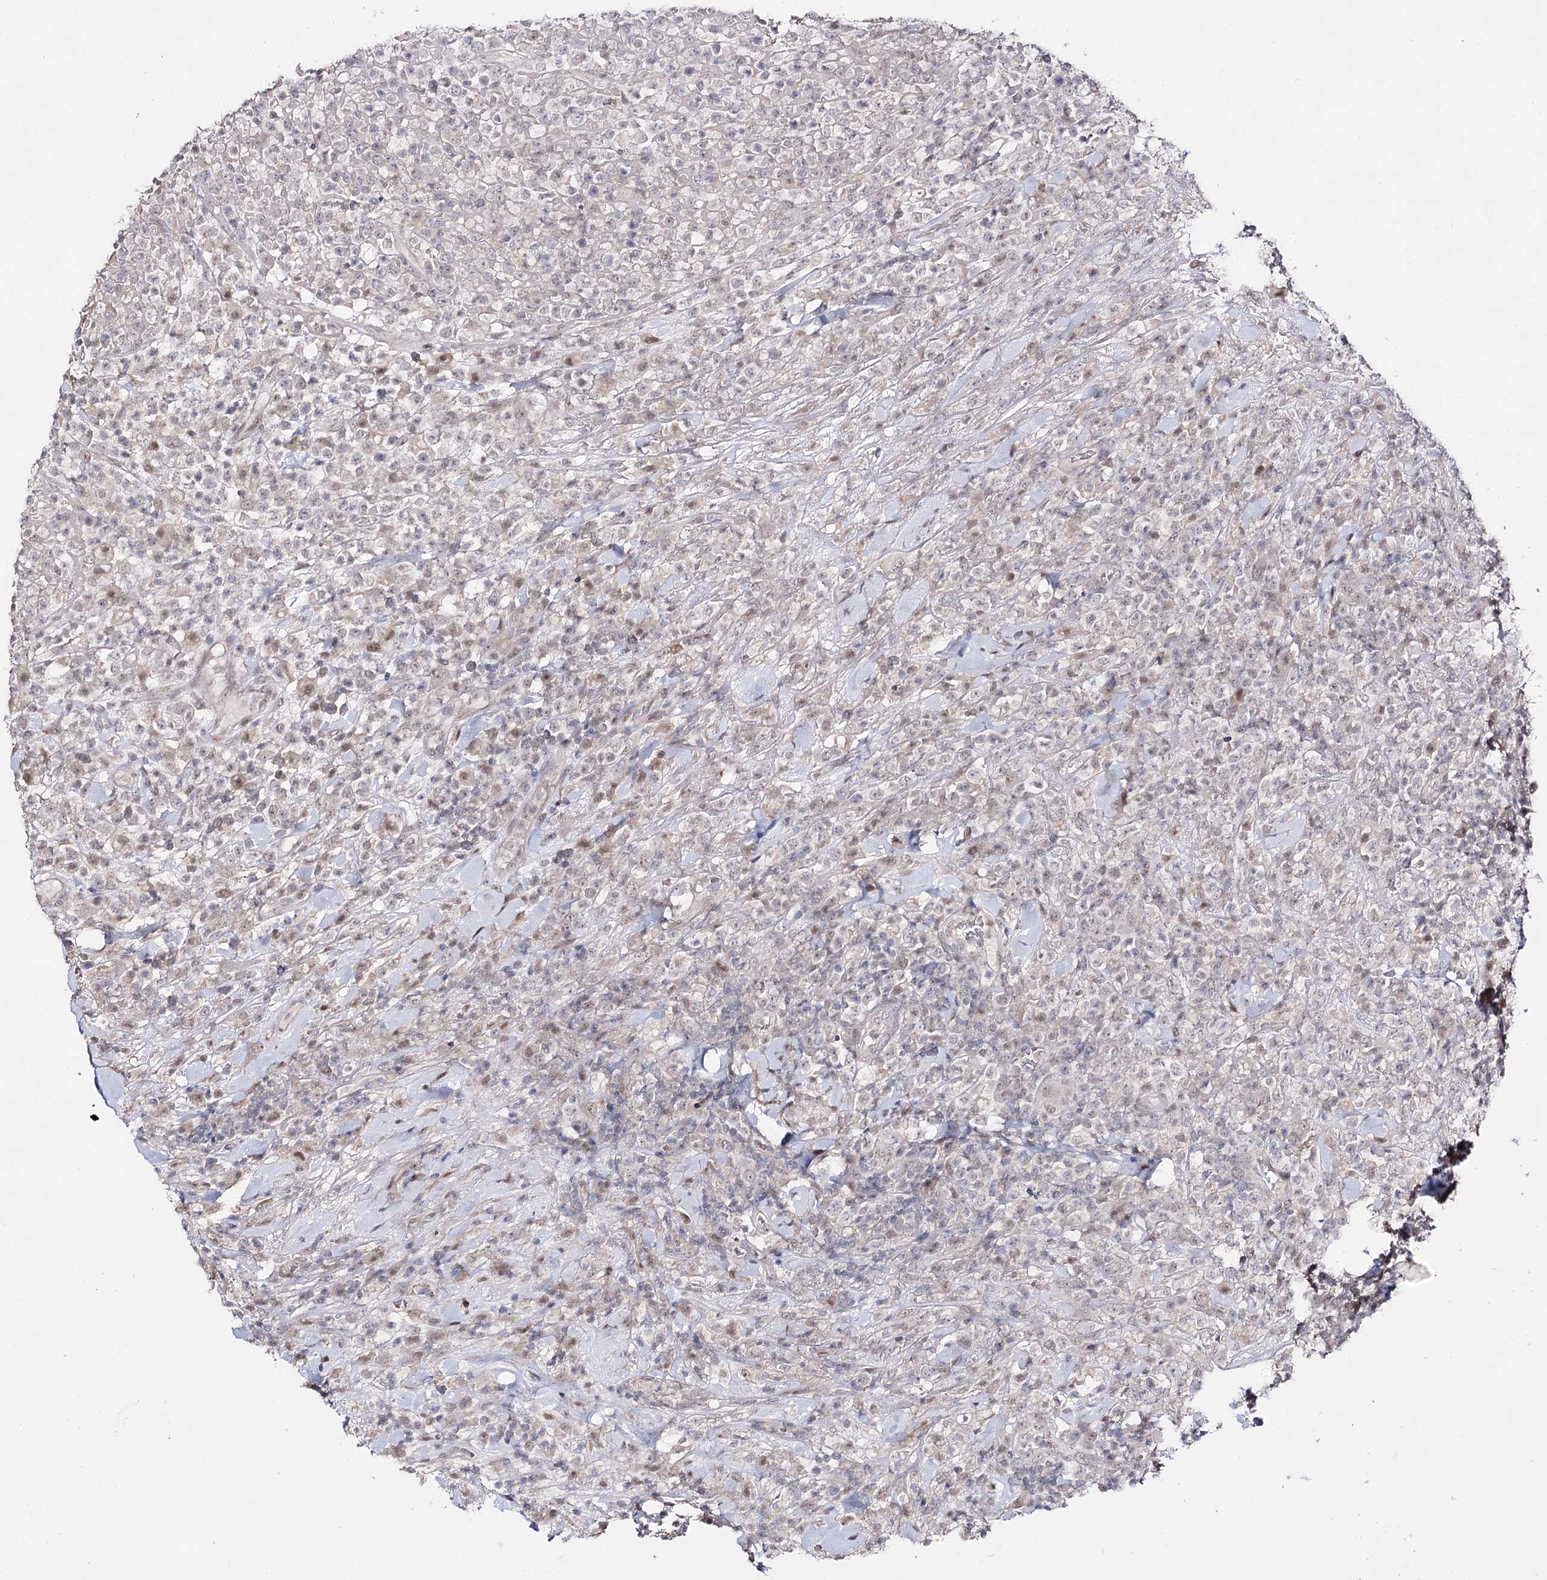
{"staining": {"intensity": "negative", "quantity": "none", "location": "none"}, "tissue": "lymphoma", "cell_type": "Tumor cells", "image_type": "cancer", "snomed": [{"axis": "morphology", "description": "Malignant lymphoma, non-Hodgkin's type, High grade"}, {"axis": "topography", "description": "Colon"}], "caption": "Micrograph shows no protein positivity in tumor cells of malignant lymphoma, non-Hodgkin's type (high-grade) tissue.", "gene": "HSD11B2", "patient": {"sex": "female", "age": 53}}